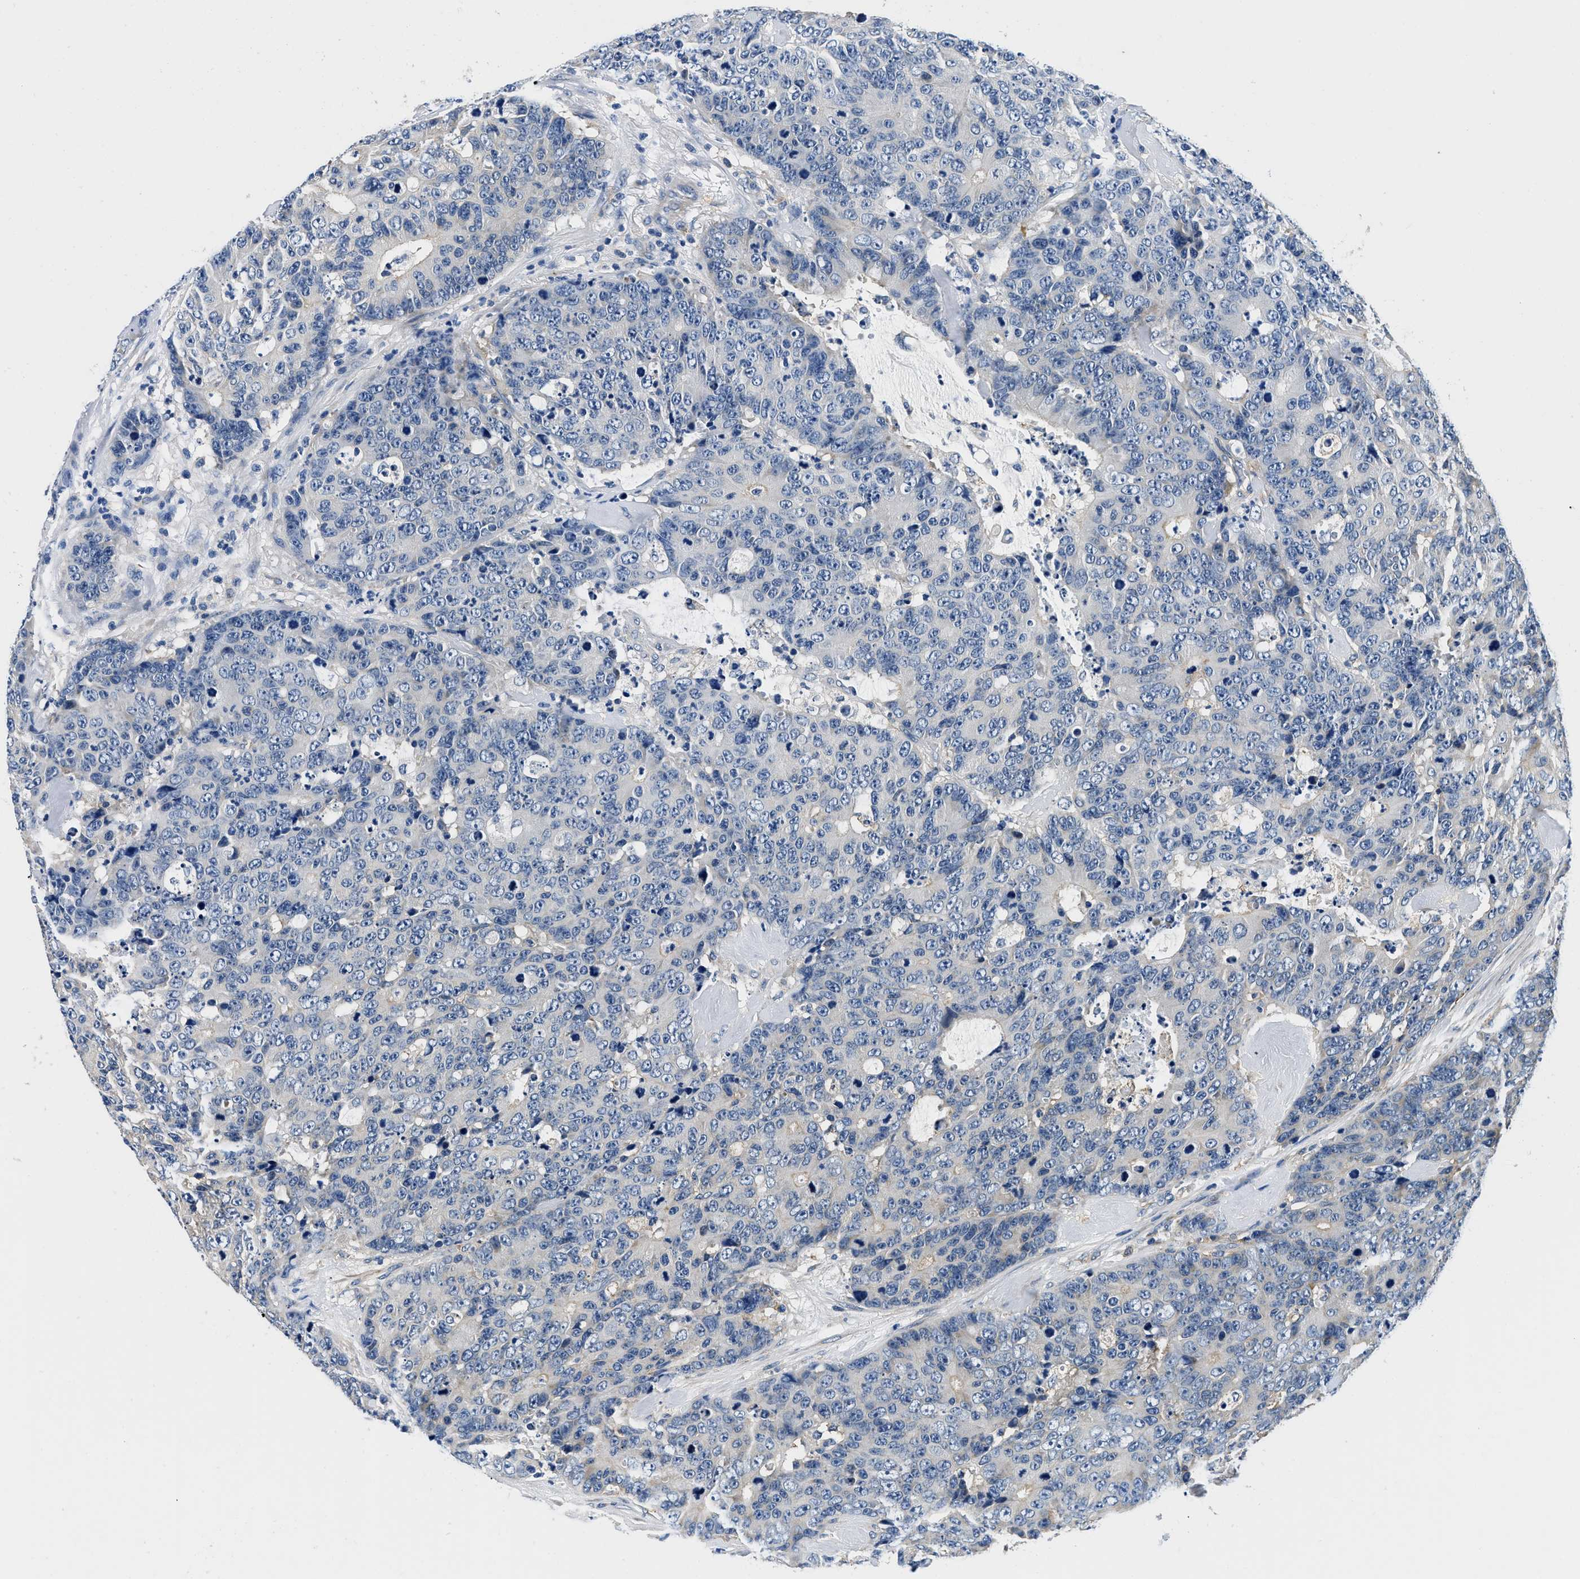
{"staining": {"intensity": "negative", "quantity": "none", "location": "none"}, "tissue": "colorectal cancer", "cell_type": "Tumor cells", "image_type": "cancer", "snomed": [{"axis": "morphology", "description": "Adenocarcinoma, NOS"}, {"axis": "topography", "description": "Colon"}], "caption": "Immunohistochemistry image of neoplastic tissue: human colorectal adenocarcinoma stained with DAB exhibits no significant protein expression in tumor cells. Brightfield microscopy of IHC stained with DAB (3,3'-diaminobenzidine) (brown) and hematoxylin (blue), captured at high magnification.", "gene": "ZFAND3", "patient": {"sex": "female", "age": 86}}